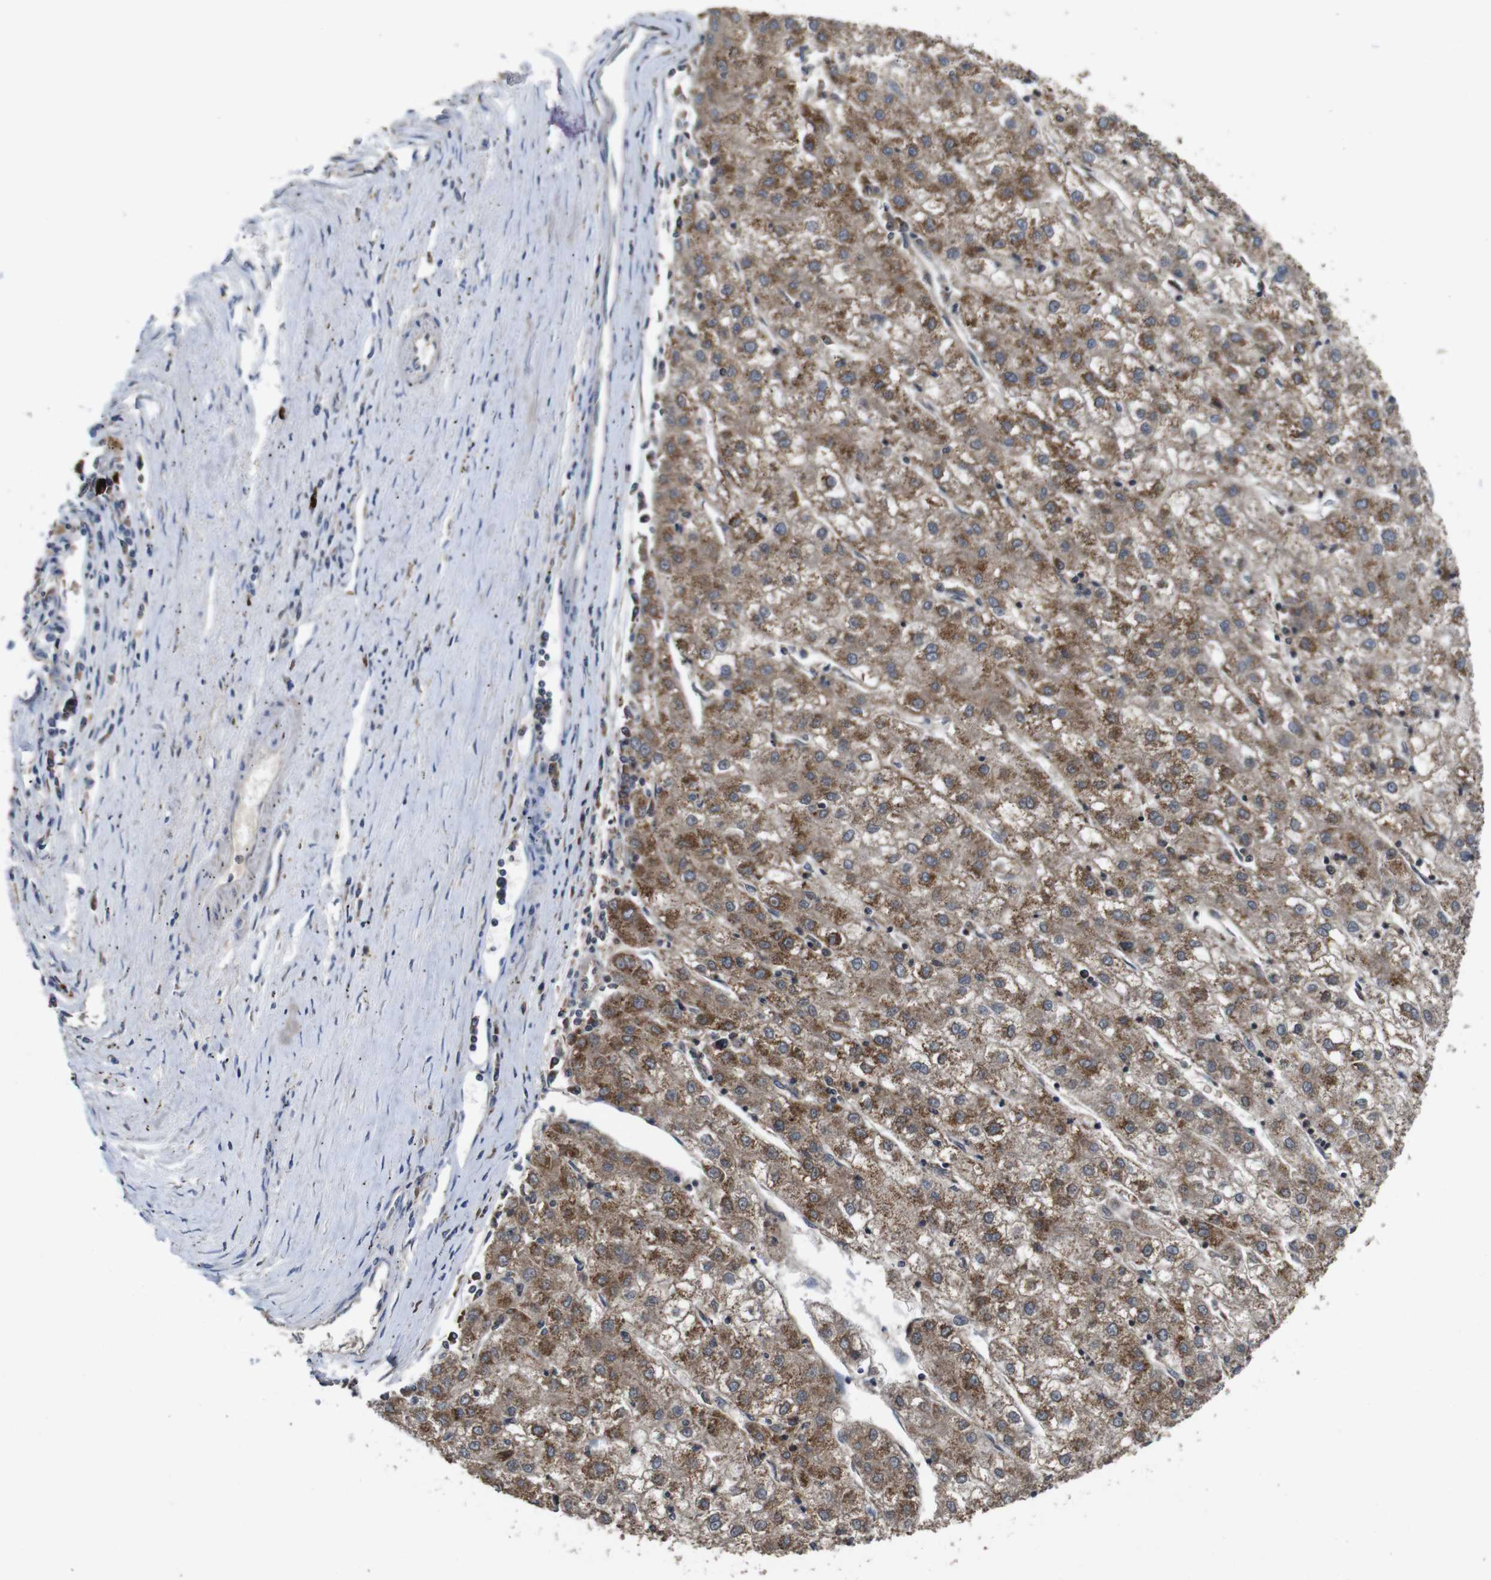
{"staining": {"intensity": "moderate", "quantity": ">75%", "location": "cytoplasmic/membranous"}, "tissue": "liver cancer", "cell_type": "Tumor cells", "image_type": "cancer", "snomed": [{"axis": "morphology", "description": "Carcinoma, Hepatocellular, NOS"}, {"axis": "topography", "description": "Liver"}], "caption": "Immunohistochemistry staining of hepatocellular carcinoma (liver), which demonstrates medium levels of moderate cytoplasmic/membranous expression in about >75% of tumor cells indicating moderate cytoplasmic/membranous protein staining. The staining was performed using DAB (brown) for protein detection and nuclei were counterstained in hematoxylin (blue).", "gene": "GLIPR1", "patient": {"sex": "male", "age": 72}}